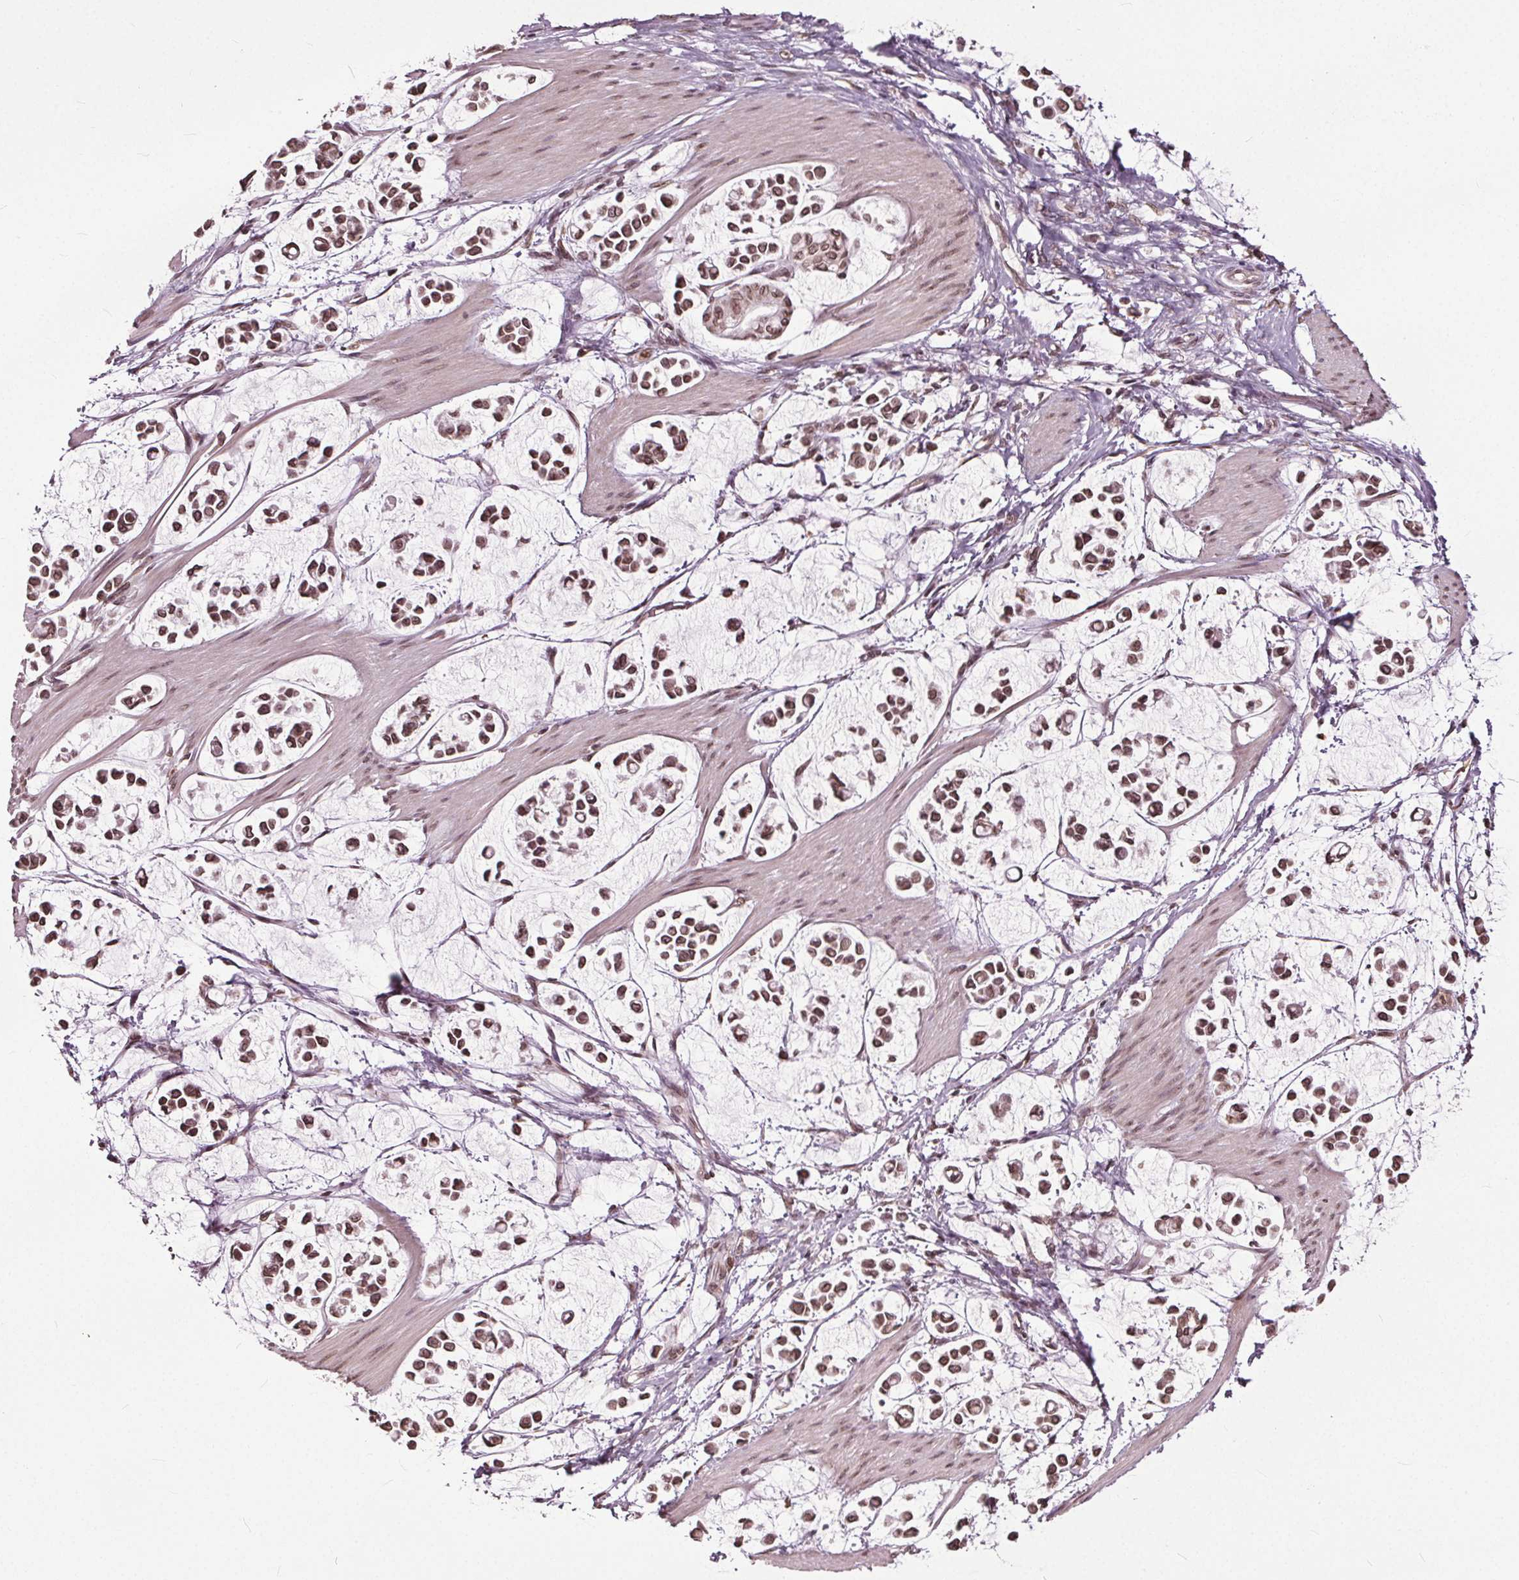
{"staining": {"intensity": "moderate", "quantity": ">75%", "location": "cytoplasmic/membranous,nuclear"}, "tissue": "stomach cancer", "cell_type": "Tumor cells", "image_type": "cancer", "snomed": [{"axis": "morphology", "description": "Adenocarcinoma, NOS"}, {"axis": "topography", "description": "Stomach"}], "caption": "Tumor cells reveal medium levels of moderate cytoplasmic/membranous and nuclear positivity in approximately >75% of cells in human stomach adenocarcinoma.", "gene": "TTC39C", "patient": {"sex": "male", "age": 82}}